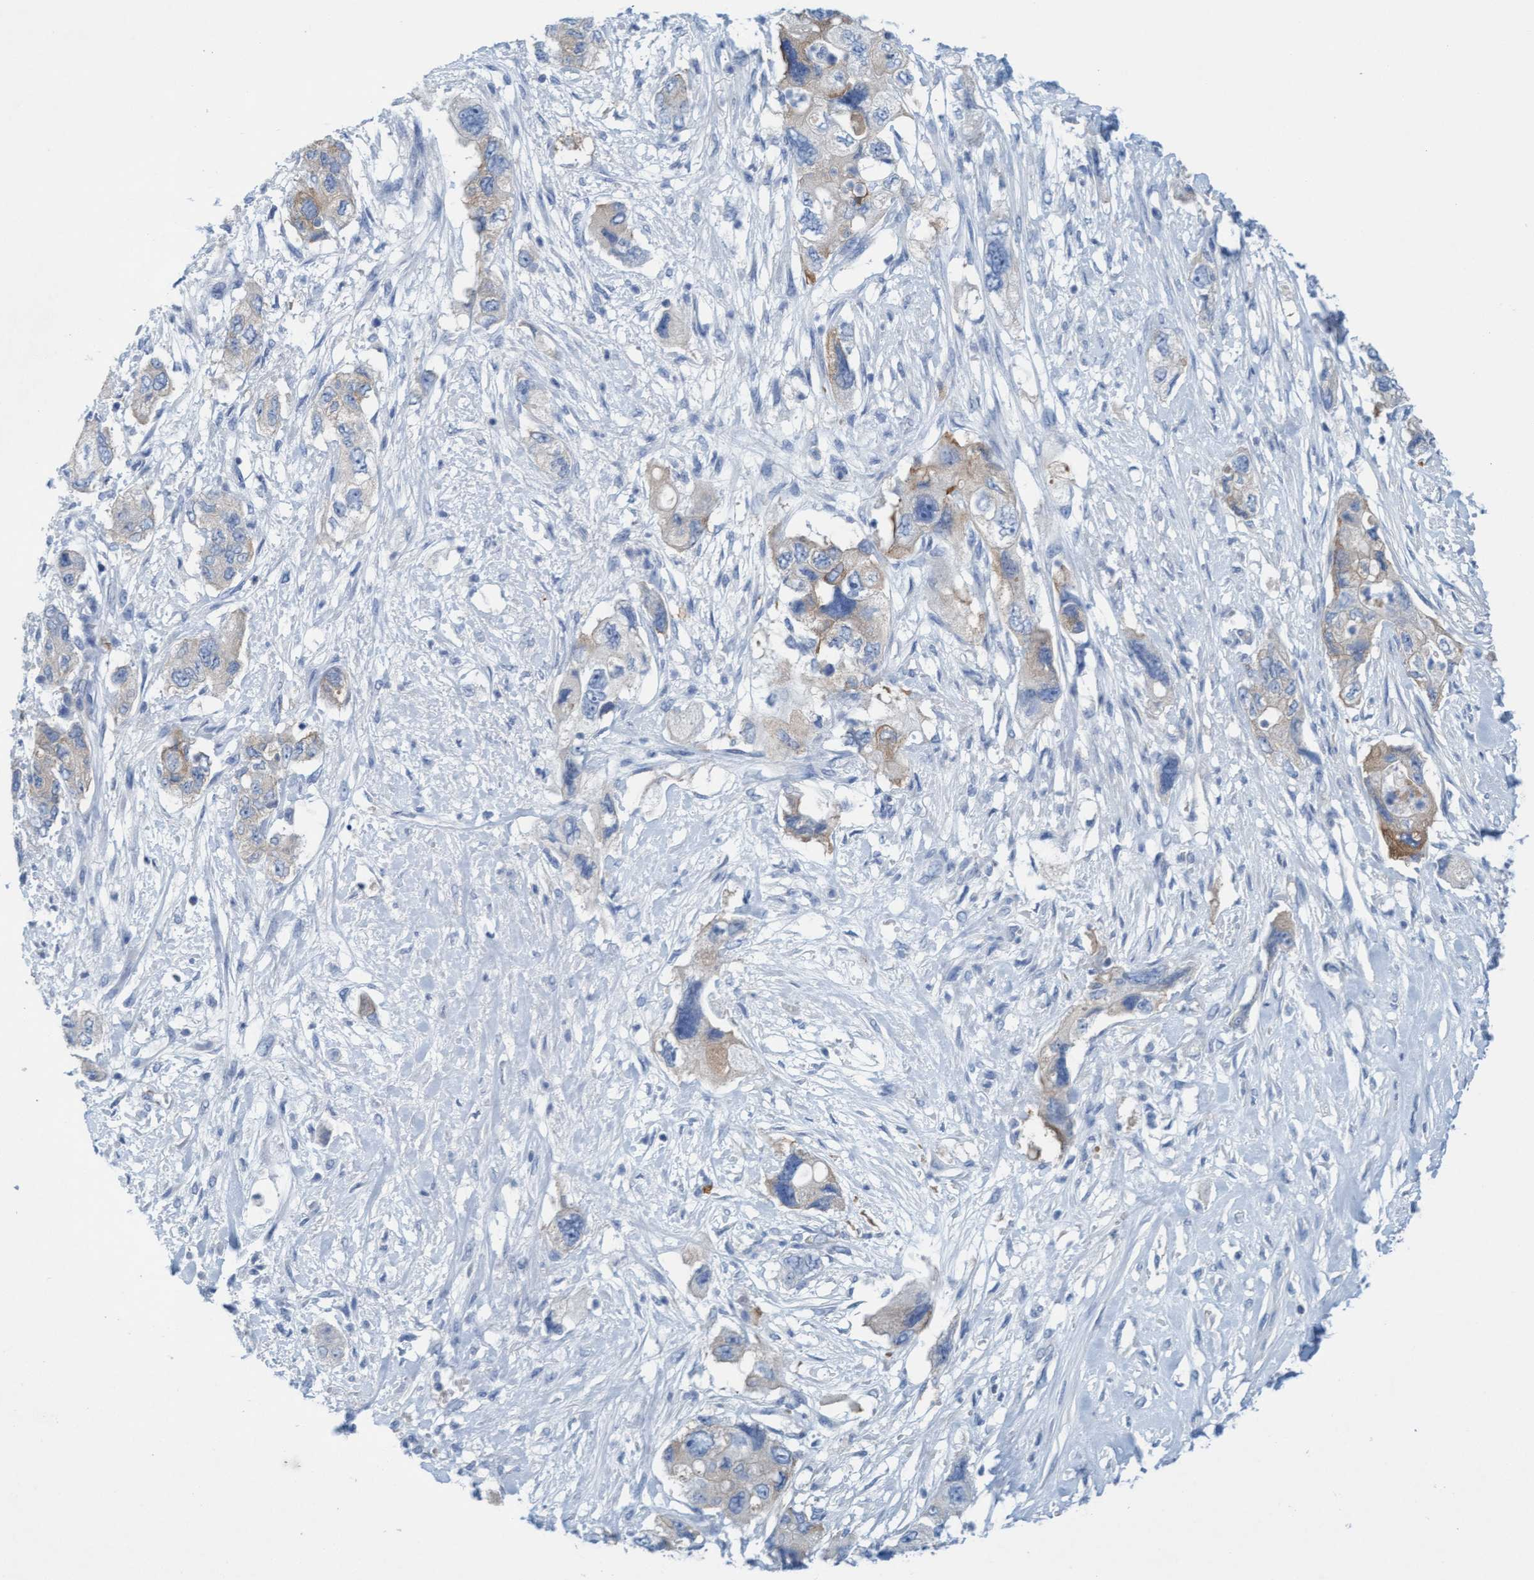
{"staining": {"intensity": "weak", "quantity": "25%-75%", "location": "cytoplasmic/membranous"}, "tissue": "pancreatic cancer", "cell_type": "Tumor cells", "image_type": "cancer", "snomed": [{"axis": "morphology", "description": "Adenocarcinoma, NOS"}, {"axis": "topography", "description": "Pancreas"}], "caption": "Protein expression by IHC demonstrates weak cytoplasmic/membranous staining in about 25%-75% of tumor cells in pancreatic adenocarcinoma.", "gene": "SIGIRR", "patient": {"sex": "female", "age": 73}}